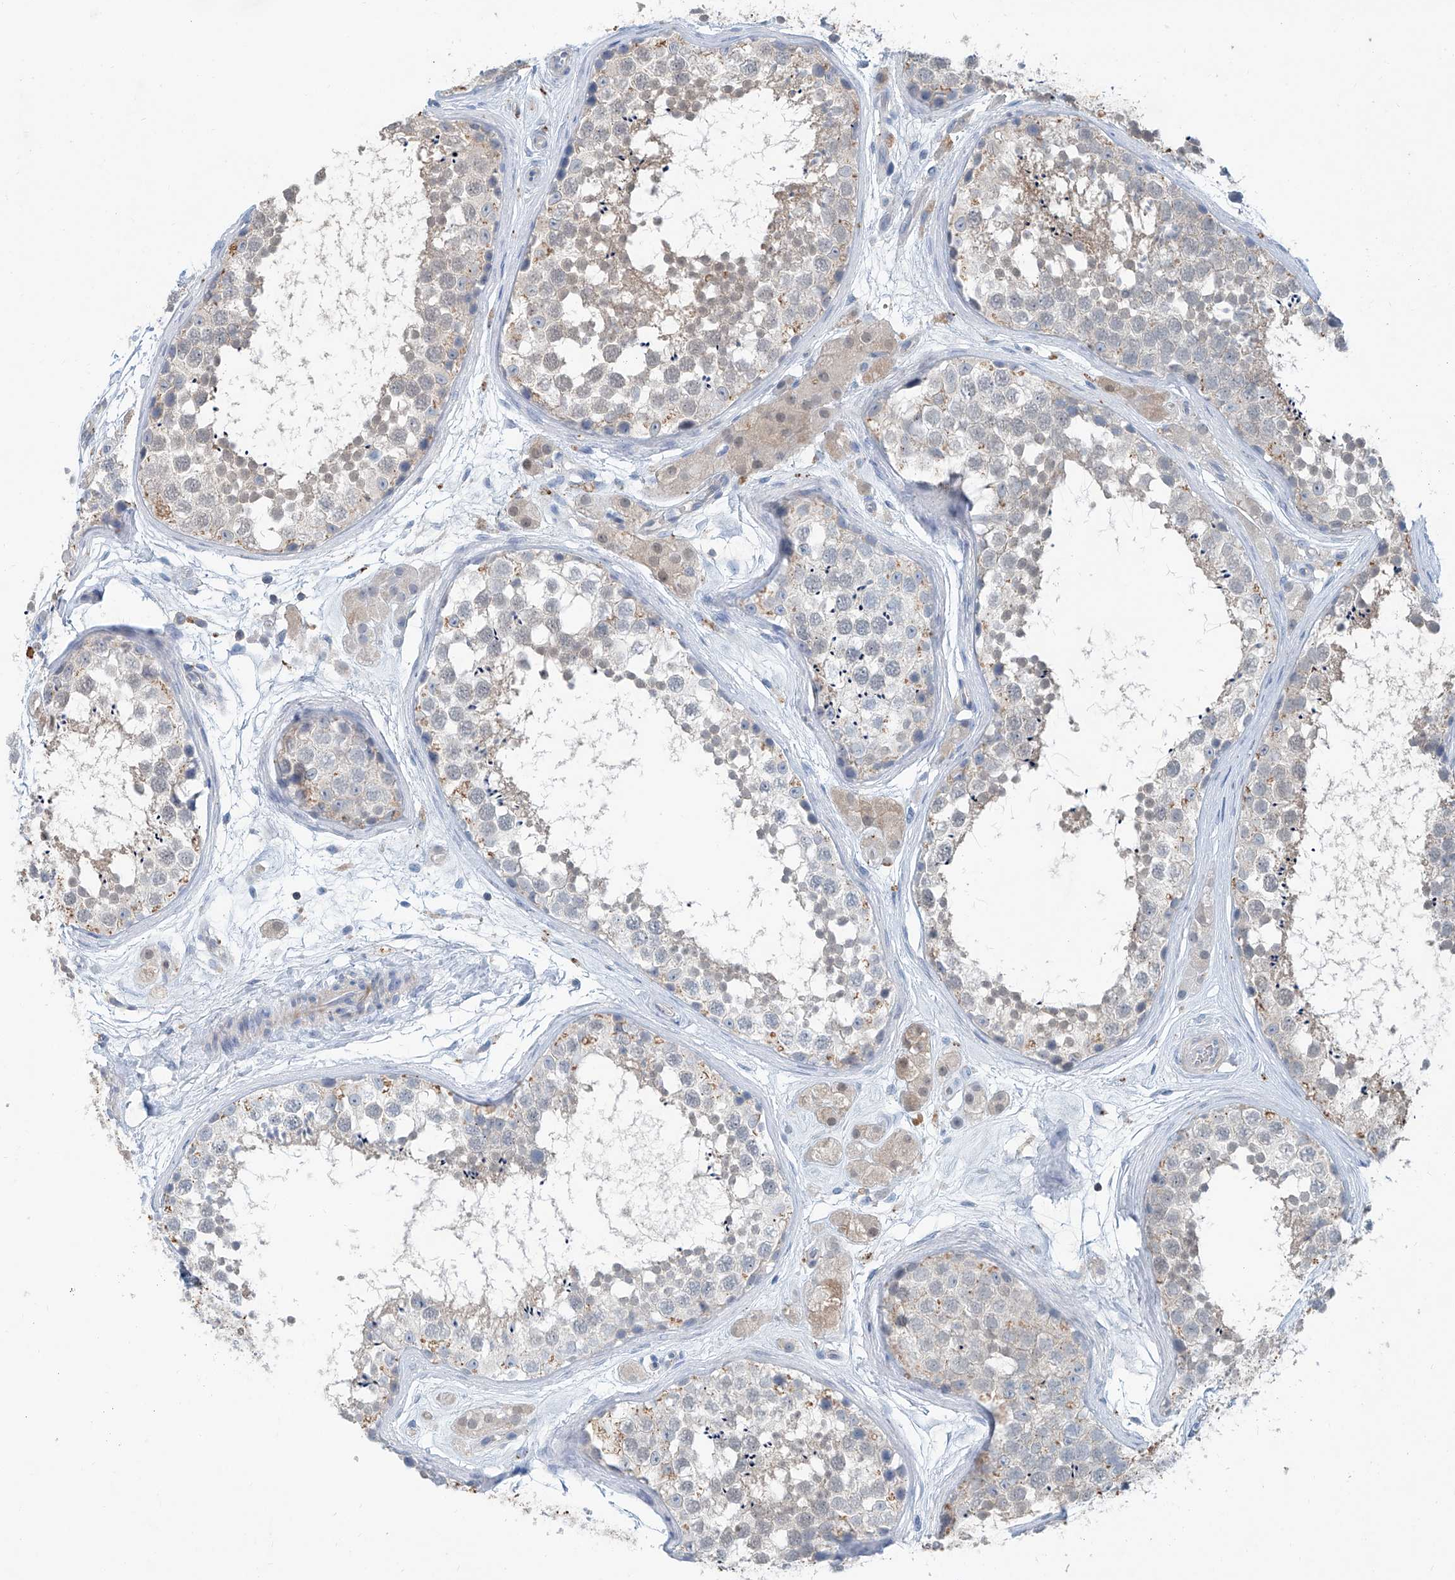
{"staining": {"intensity": "weak", "quantity": "<25%", "location": "cytoplasmic/membranous"}, "tissue": "testis", "cell_type": "Cells in seminiferous ducts", "image_type": "normal", "snomed": [{"axis": "morphology", "description": "Normal tissue, NOS"}, {"axis": "topography", "description": "Testis"}], "caption": "The image exhibits no staining of cells in seminiferous ducts in unremarkable testis. (DAB (3,3'-diaminobenzidine) immunohistochemistry visualized using brightfield microscopy, high magnification).", "gene": "ANKRD34A", "patient": {"sex": "male", "age": 56}}